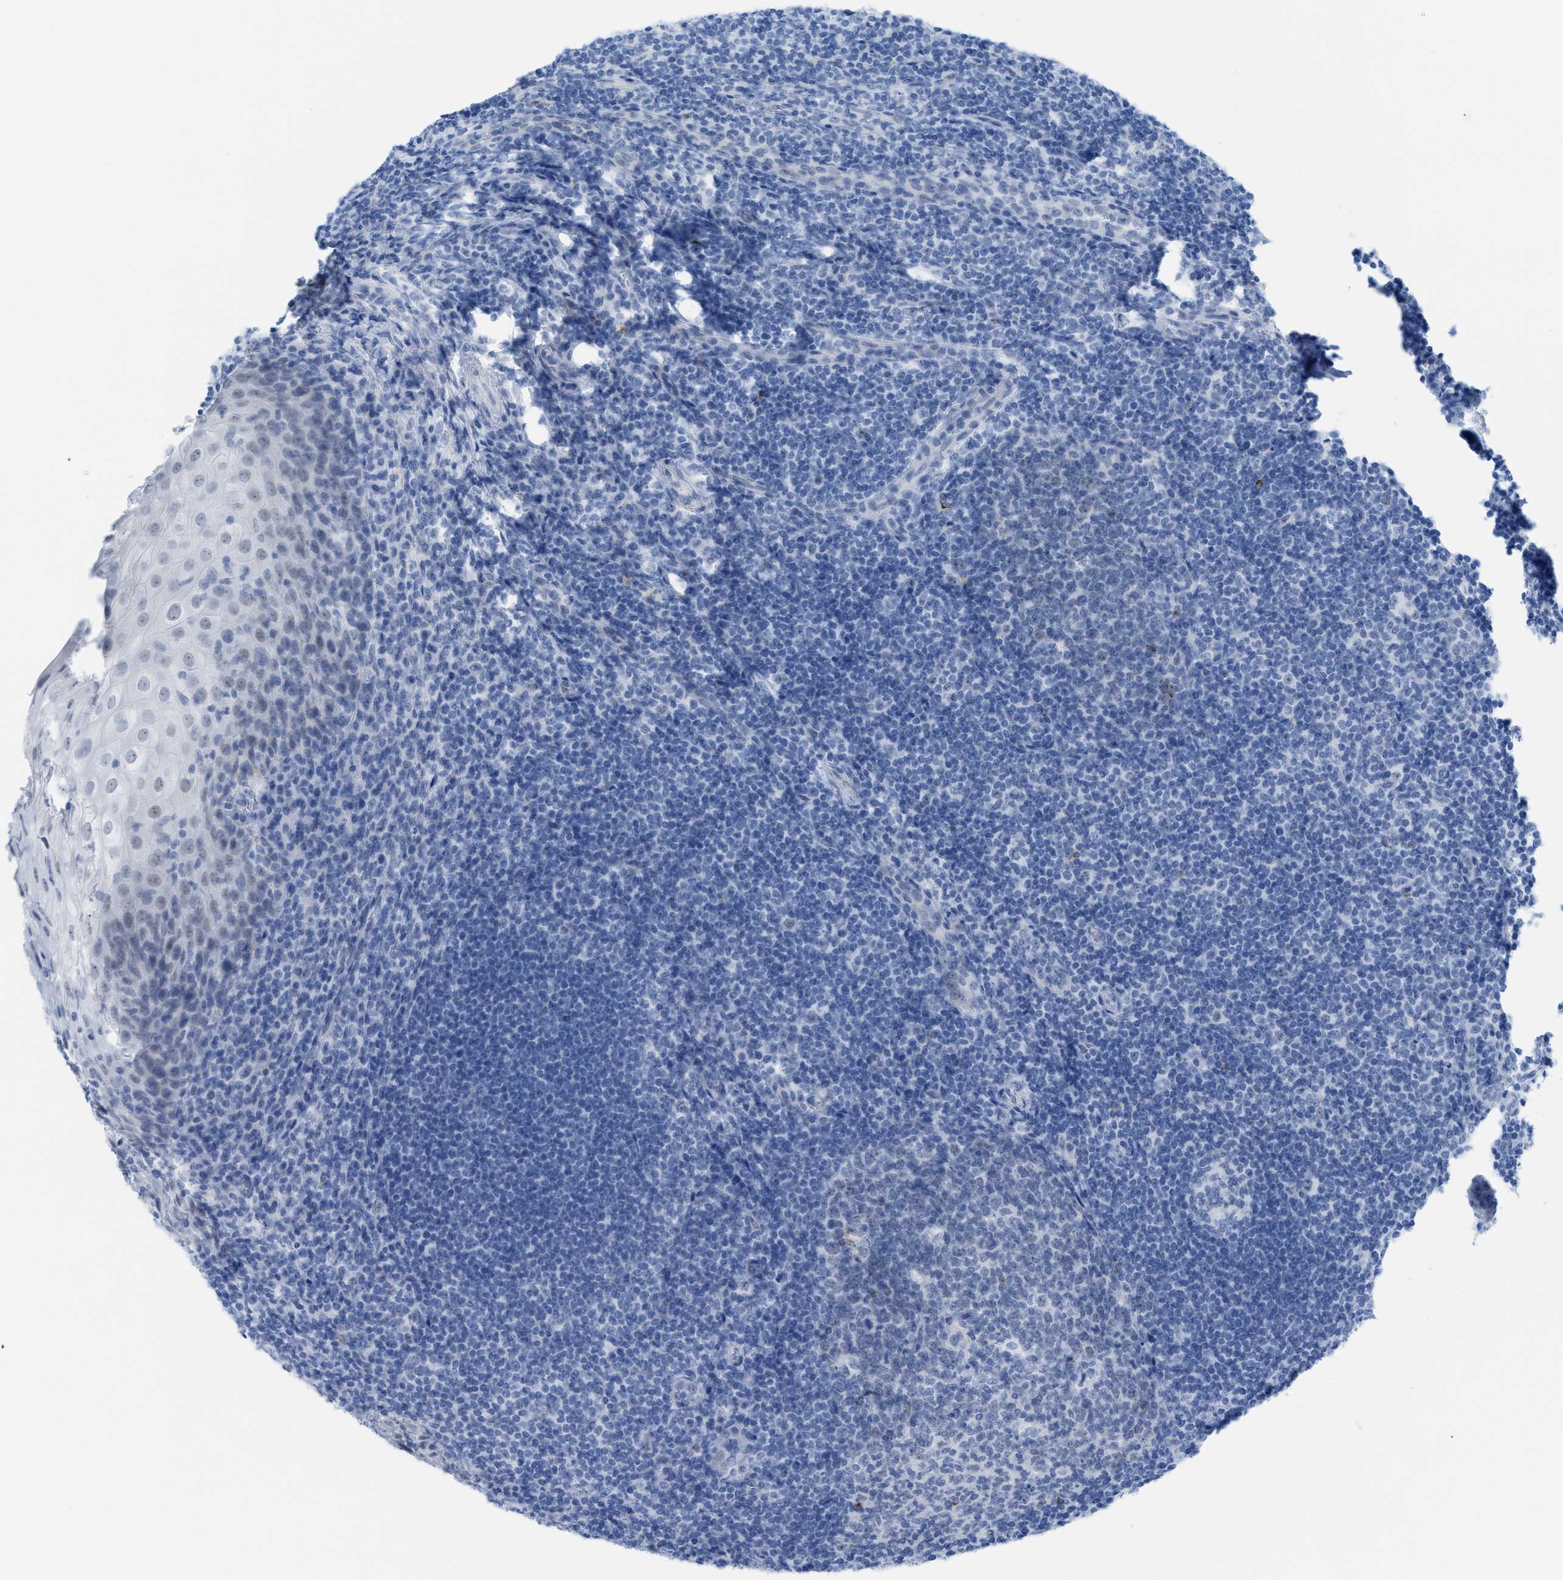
{"staining": {"intensity": "negative", "quantity": "none", "location": "none"}, "tissue": "tonsil", "cell_type": "Germinal center cells", "image_type": "normal", "snomed": [{"axis": "morphology", "description": "Normal tissue, NOS"}, {"axis": "topography", "description": "Tonsil"}], "caption": "Unremarkable tonsil was stained to show a protein in brown. There is no significant positivity in germinal center cells. (DAB immunohistochemistry, high magnification).", "gene": "WDR4", "patient": {"sex": "male", "age": 37}}